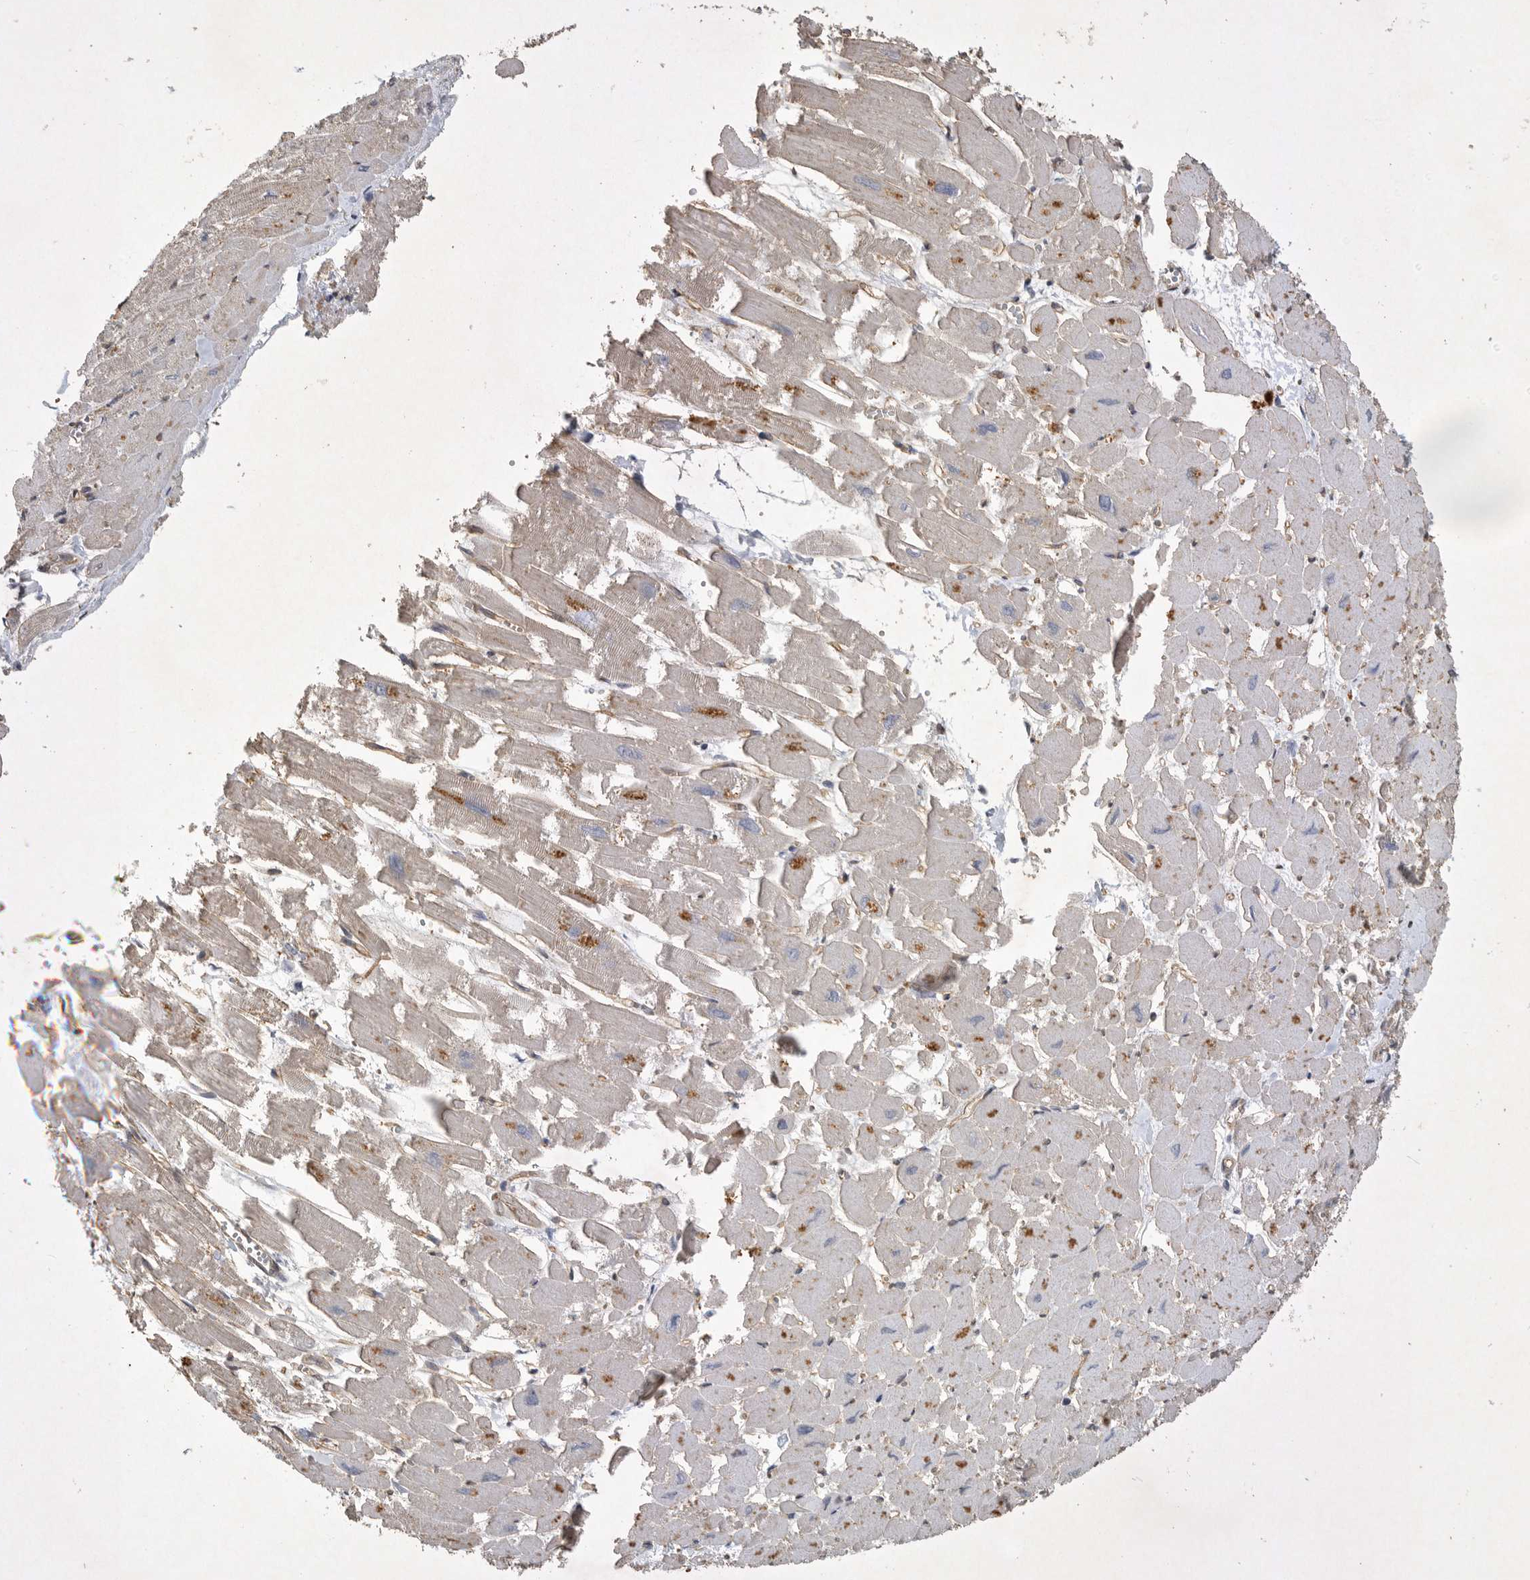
{"staining": {"intensity": "strong", "quantity": "<25%", "location": "cytoplasmic/membranous"}, "tissue": "heart muscle", "cell_type": "Cardiomyocytes", "image_type": "normal", "snomed": [{"axis": "morphology", "description": "Normal tissue, NOS"}, {"axis": "topography", "description": "Heart"}], "caption": "Human heart muscle stained with a brown dye reveals strong cytoplasmic/membranous positive staining in about <25% of cardiomyocytes.", "gene": "ANKFY1", "patient": {"sex": "male", "age": 54}}